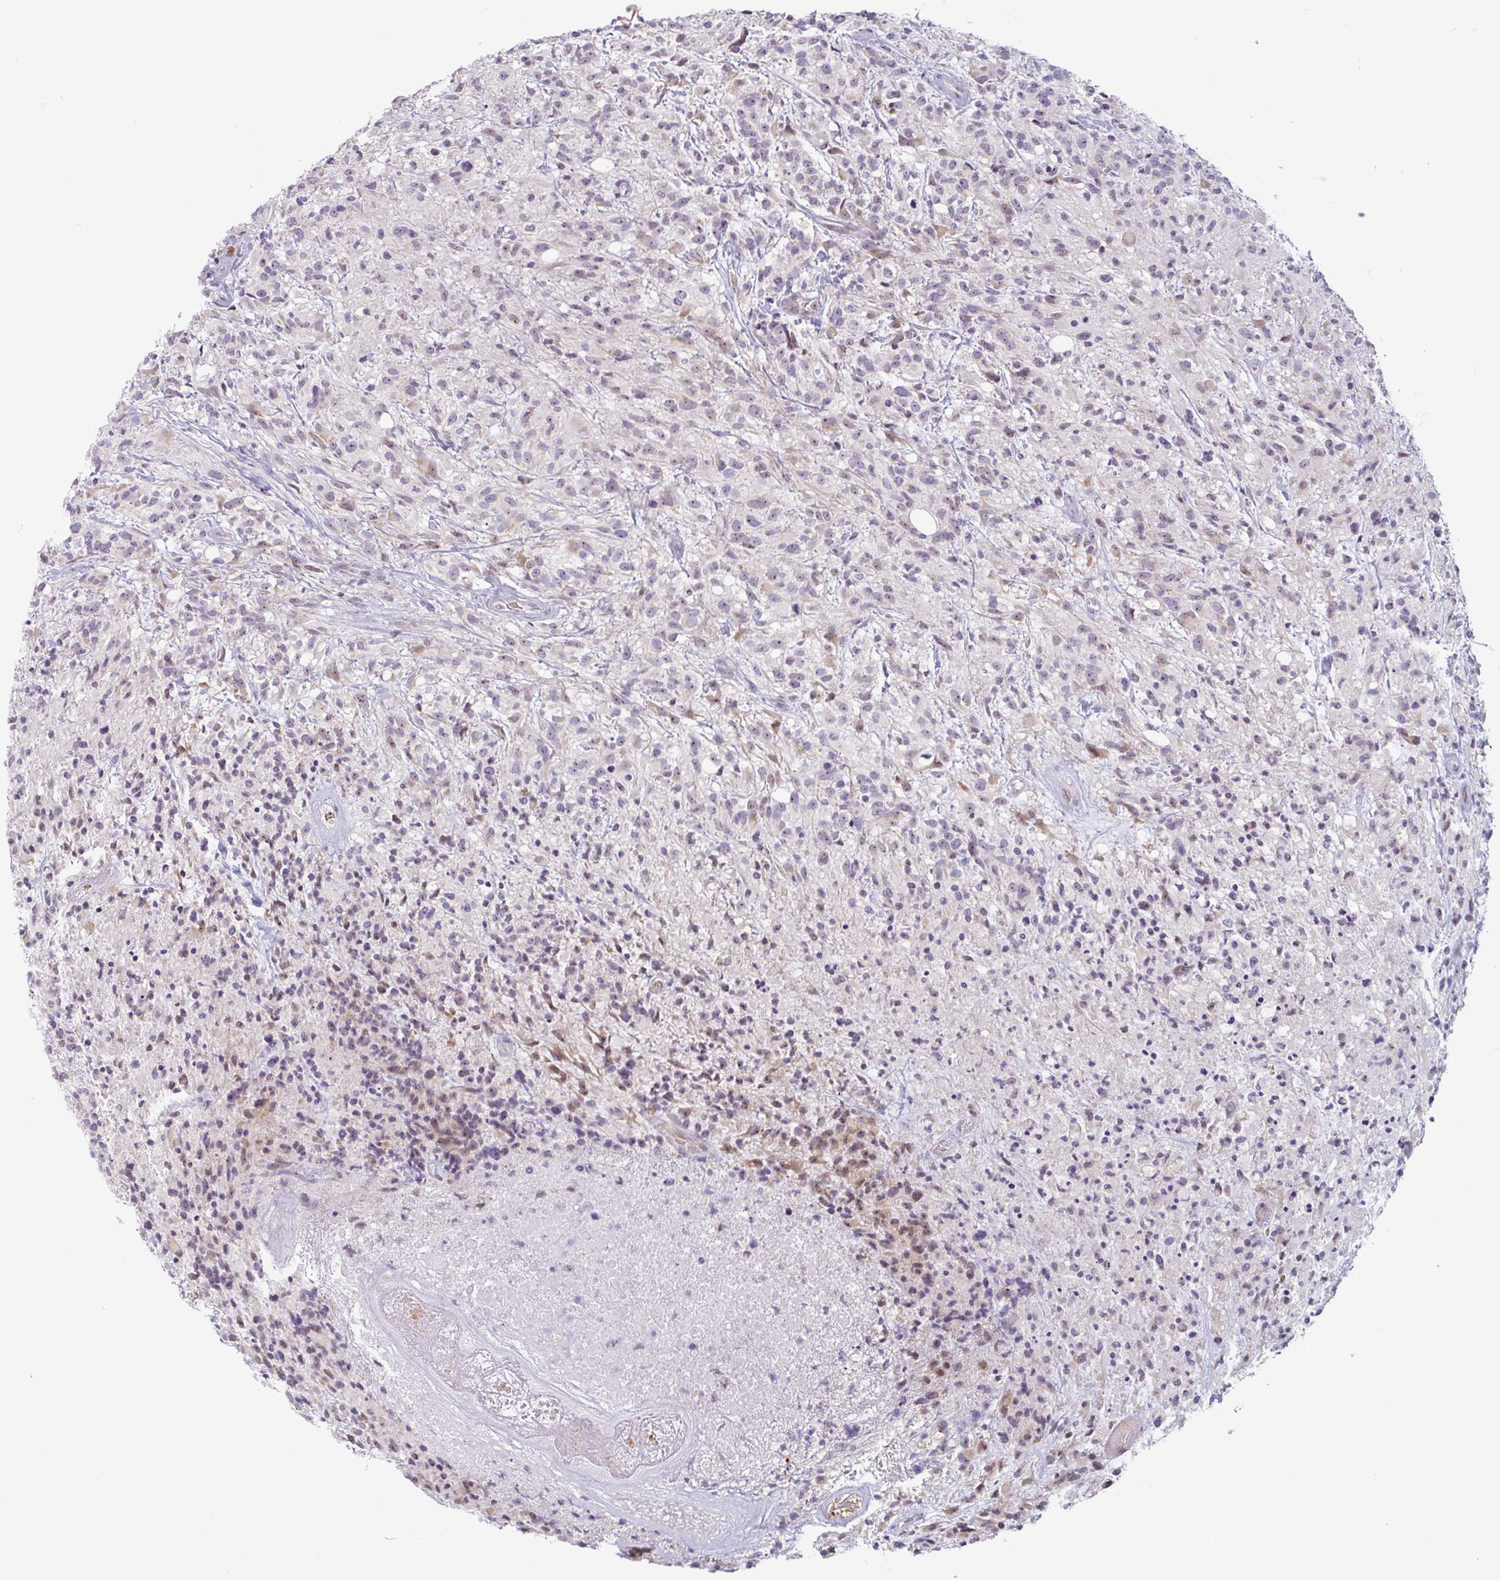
{"staining": {"intensity": "negative", "quantity": "none", "location": "none"}, "tissue": "glioma", "cell_type": "Tumor cells", "image_type": "cancer", "snomed": [{"axis": "morphology", "description": "Glioma, malignant, High grade"}, {"axis": "topography", "description": "Brain"}], "caption": "Tumor cells are negative for protein expression in human glioma.", "gene": "TMEM119", "patient": {"sex": "female", "age": 67}}